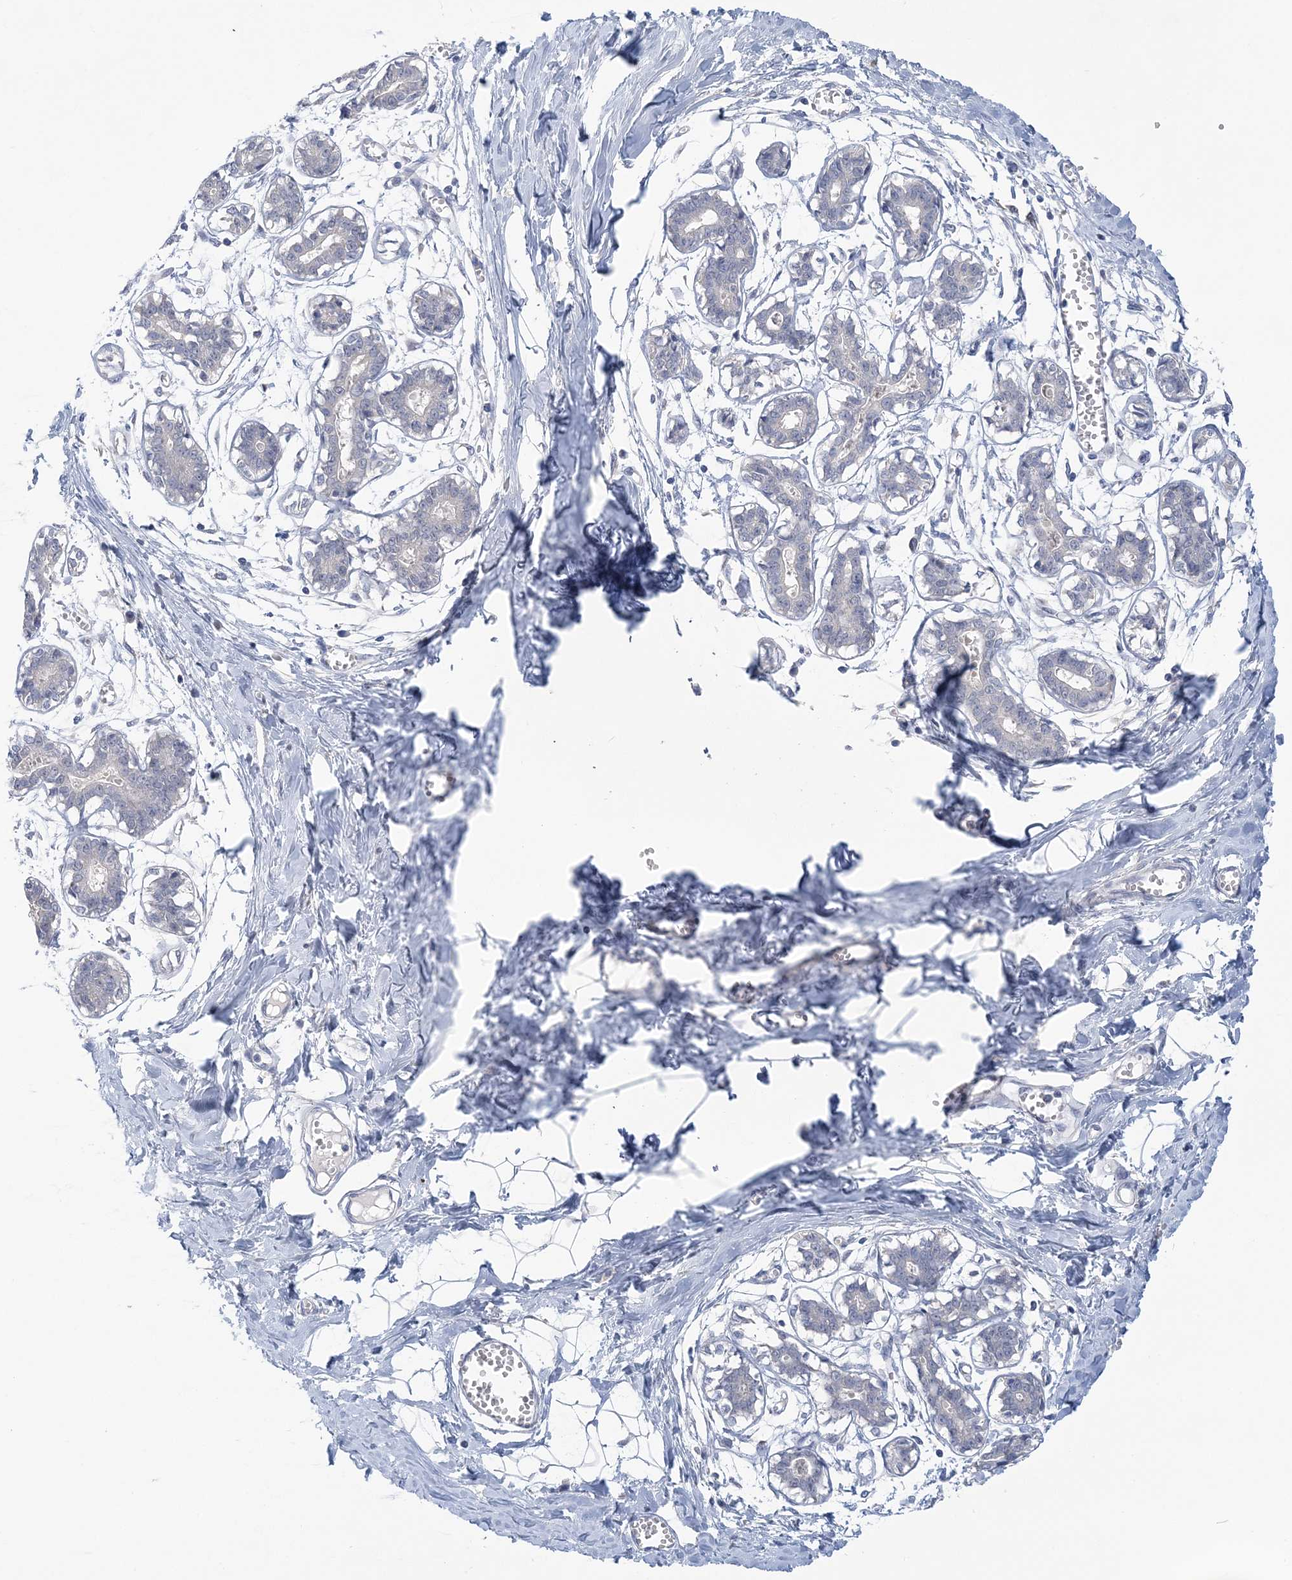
{"staining": {"intensity": "negative", "quantity": "none", "location": "none"}, "tissue": "breast", "cell_type": "Adipocytes", "image_type": "normal", "snomed": [{"axis": "morphology", "description": "Normal tissue, NOS"}, {"axis": "topography", "description": "Breast"}], "caption": "Immunohistochemistry (IHC) of normal breast exhibits no positivity in adipocytes.", "gene": "ANKRD35", "patient": {"sex": "female", "age": 27}}